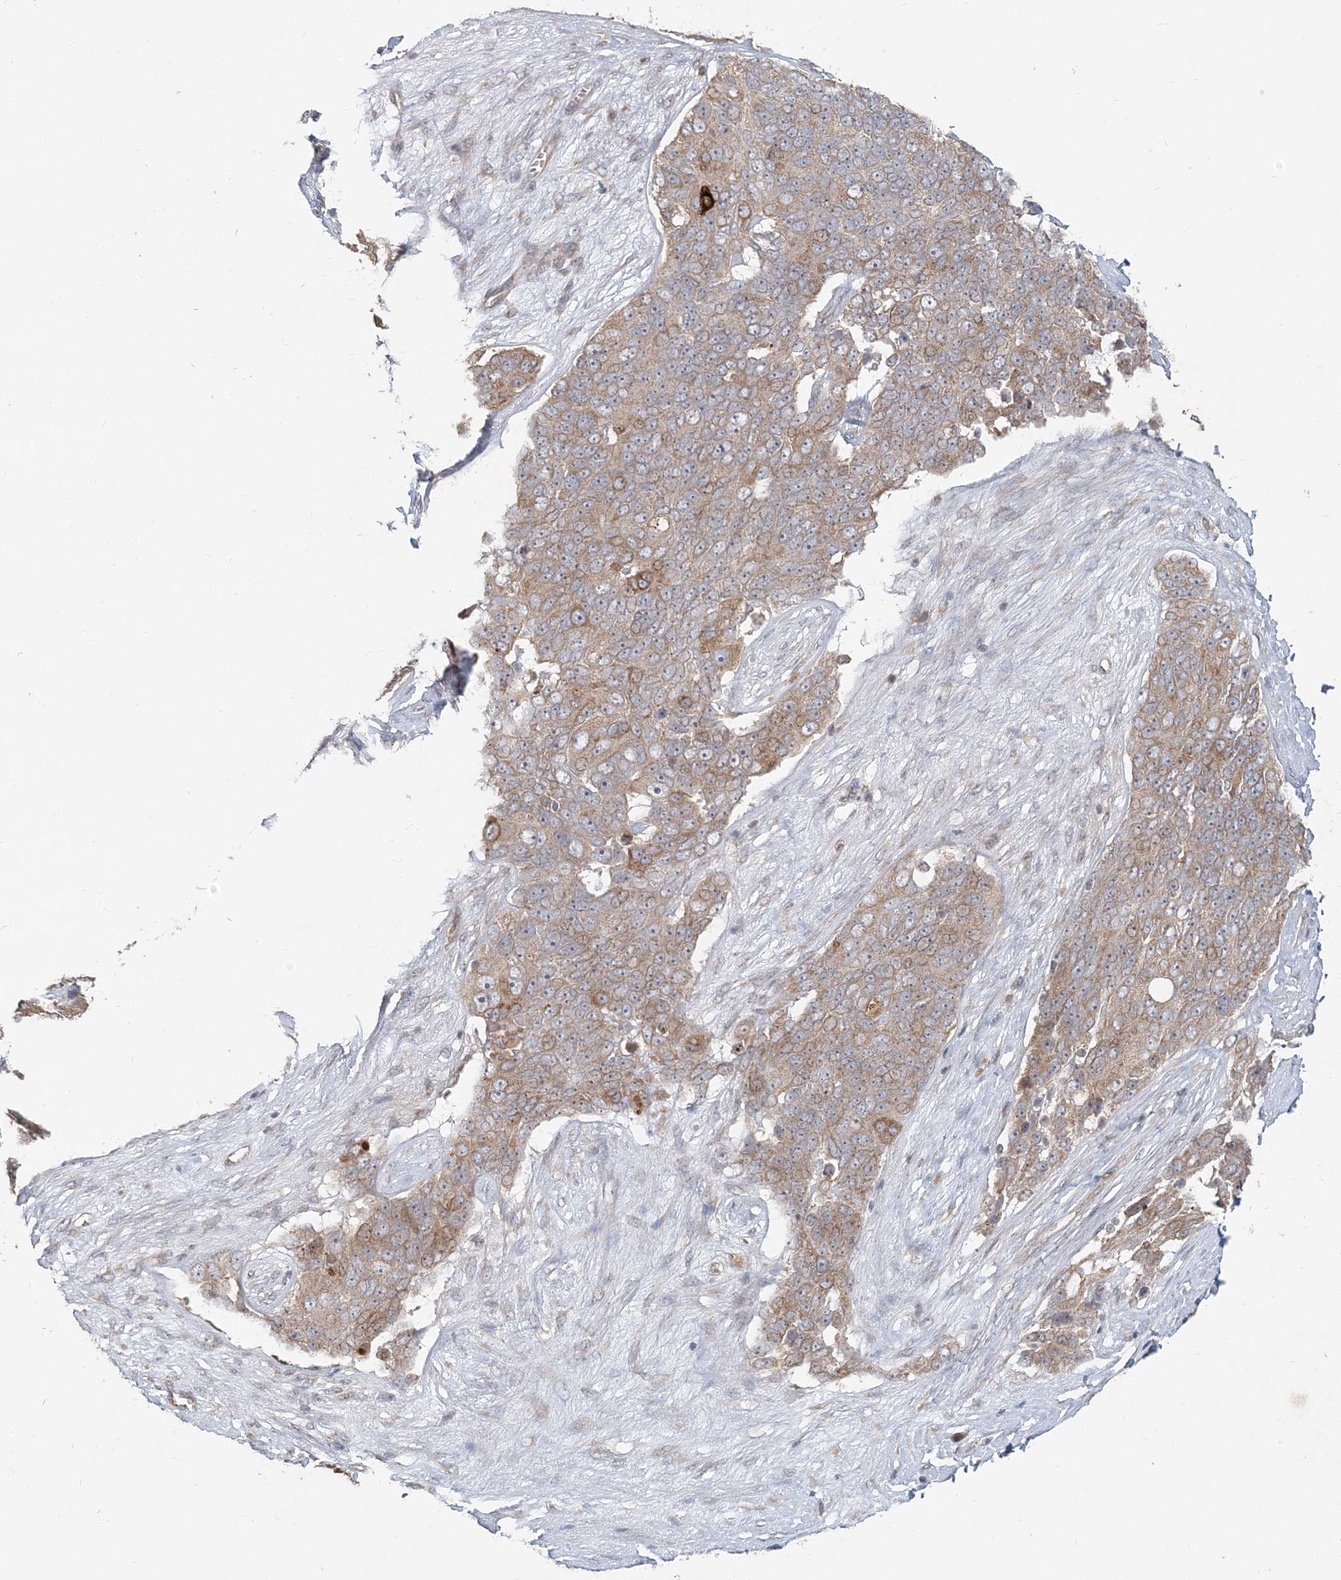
{"staining": {"intensity": "moderate", "quantity": ">75%", "location": "cytoplasmic/membranous"}, "tissue": "ovarian cancer", "cell_type": "Tumor cells", "image_type": "cancer", "snomed": [{"axis": "morphology", "description": "Carcinoma, endometroid"}, {"axis": "topography", "description": "Ovary"}], "caption": "Immunohistochemistry (IHC) photomicrograph of neoplastic tissue: ovarian cancer stained using IHC exhibits medium levels of moderate protein expression localized specifically in the cytoplasmic/membranous of tumor cells, appearing as a cytoplasmic/membranous brown color.", "gene": "RAB14", "patient": {"sex": "female", "age": 51}}